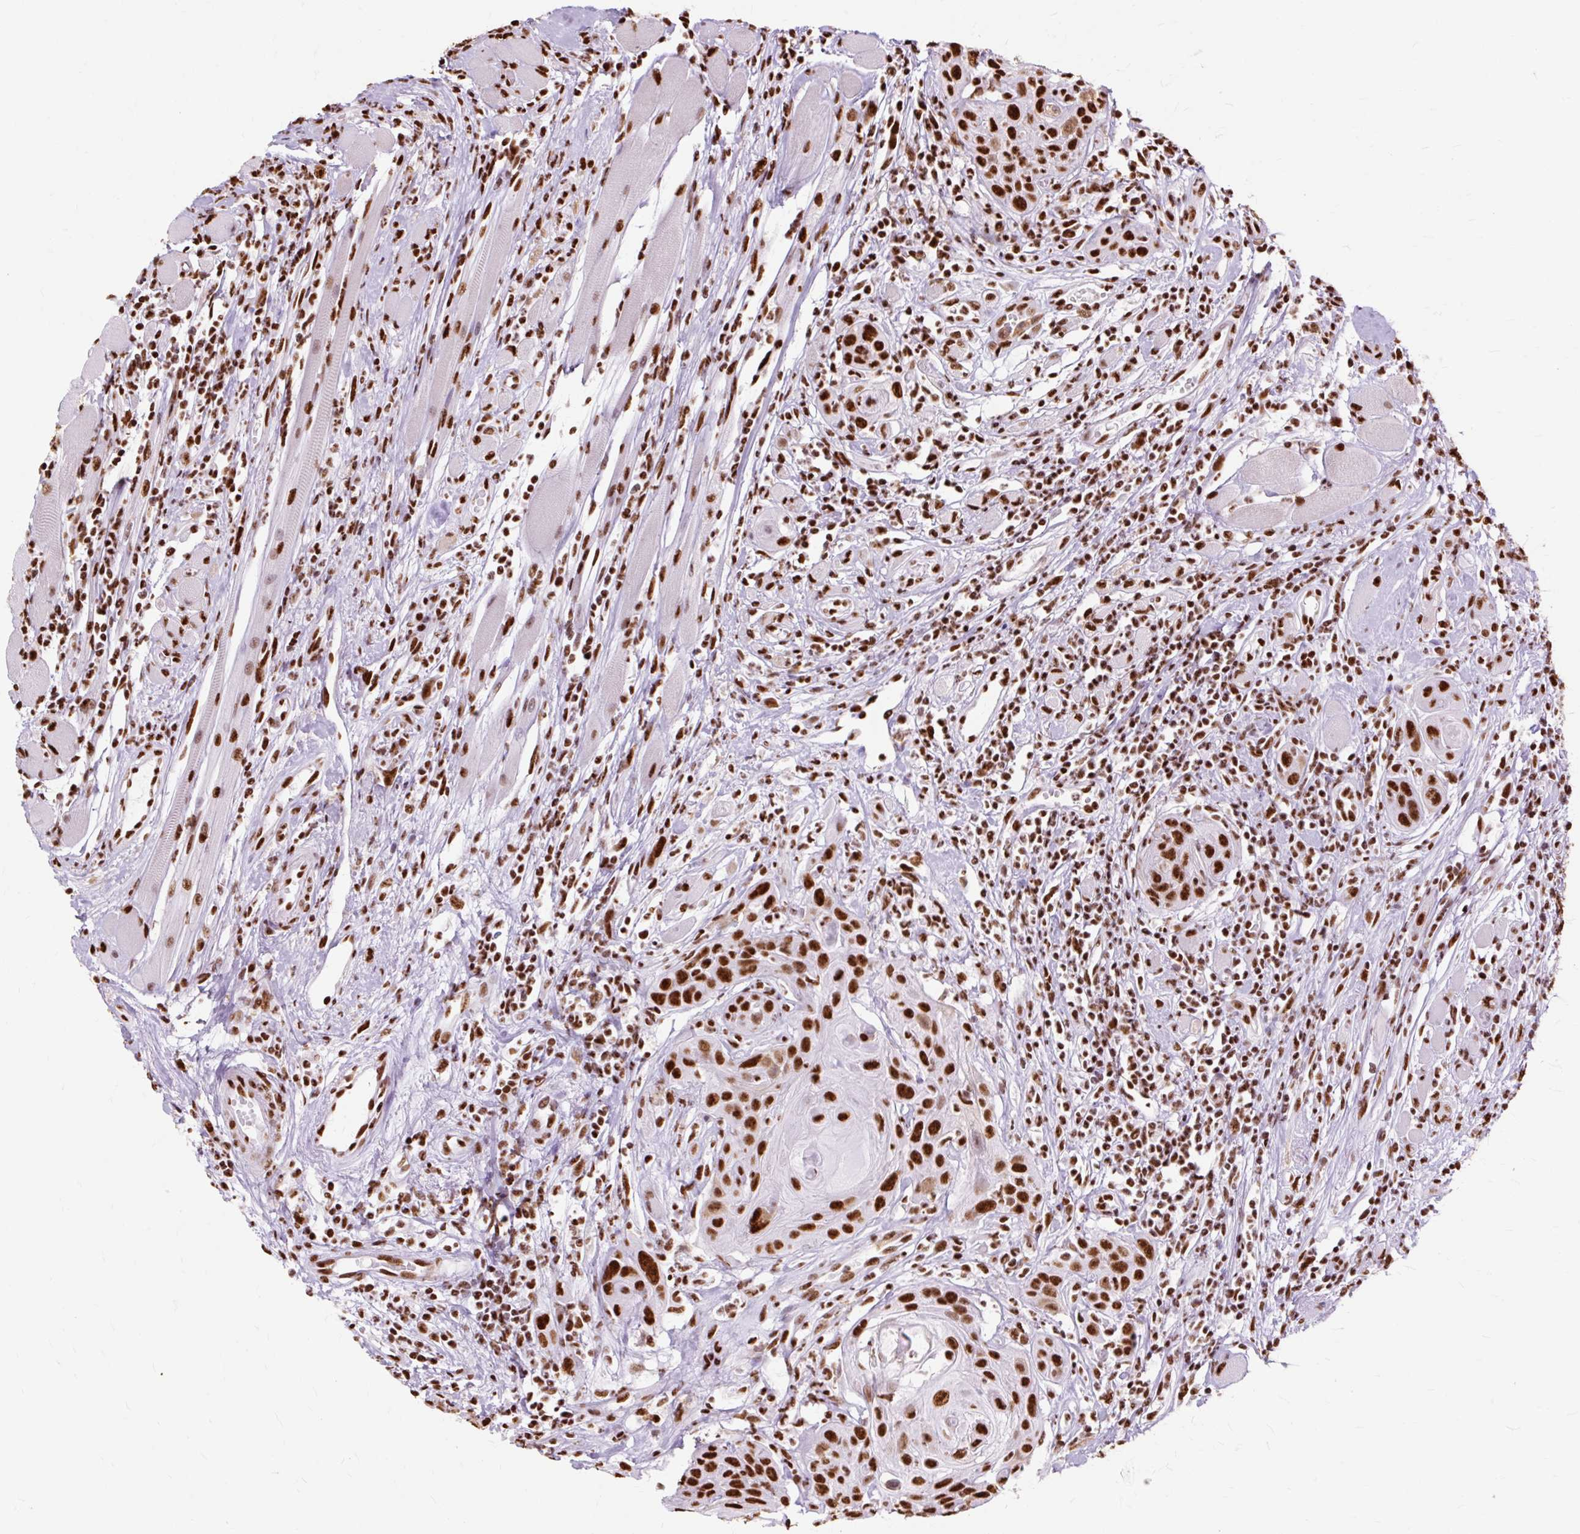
{"staining": {"intensity": "strong", "quantity": ">75%", "location": "nuclear"}, "tissue": "head and neck cancer", "cell_type": "Tumor cells", "image_type": "cancer", "snomed": [{"axis": "morphology", "description": "Squamous cell carcinoma, NOS"}, {"axis": "topography", "description": "Head-Neck"}], "caption": "Immunohistochemical staining of head and neck cancer (squamous cell carcinoma) demonstrates strong nuclear protein positivity in about >75% of tumor cells.", "gene": "XRCC6", "patient": {"sex": "female", "age": 59}}